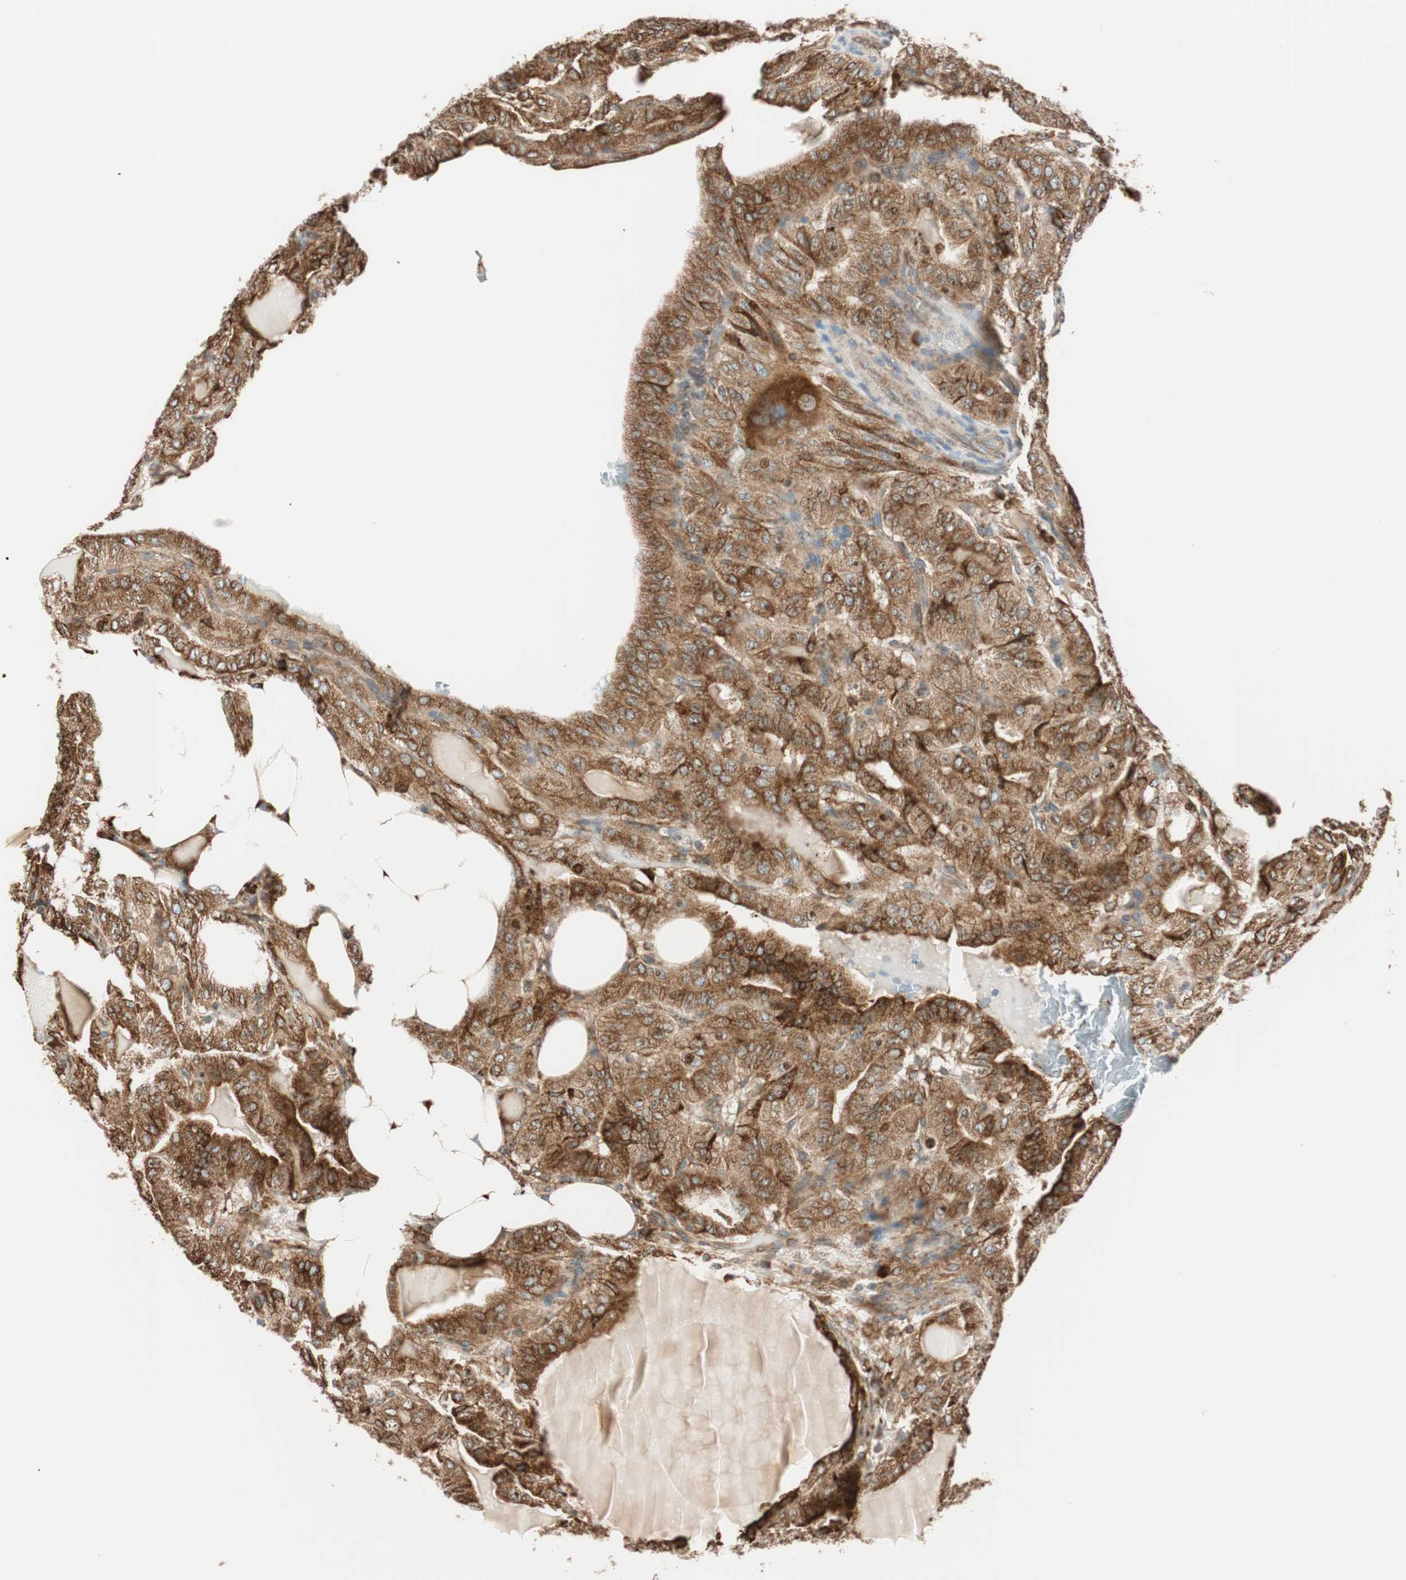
{"staining": {"intensity": "strong", "quantity": ">75%", "location": "cytoplasmic/membranous"}, "tissue": "thyroid cancer", "cell_type": "Tumor cells", "image_type": "cancer", "snomed": [{"axis": "morphology", "description": "Papillary adenocarcinoma, NOS"}, {"axis": "topography", "description": "Thyroid gland"}], "caption": "A high amount of strong cytoplasmic/membranous staining is seen in approximately >75% of tumor cells in thyroid cancer (papillary adenocarcinoma) tissue.", "gene": "PRKCSH", "patient": {"sex": "male", "age": 77}}